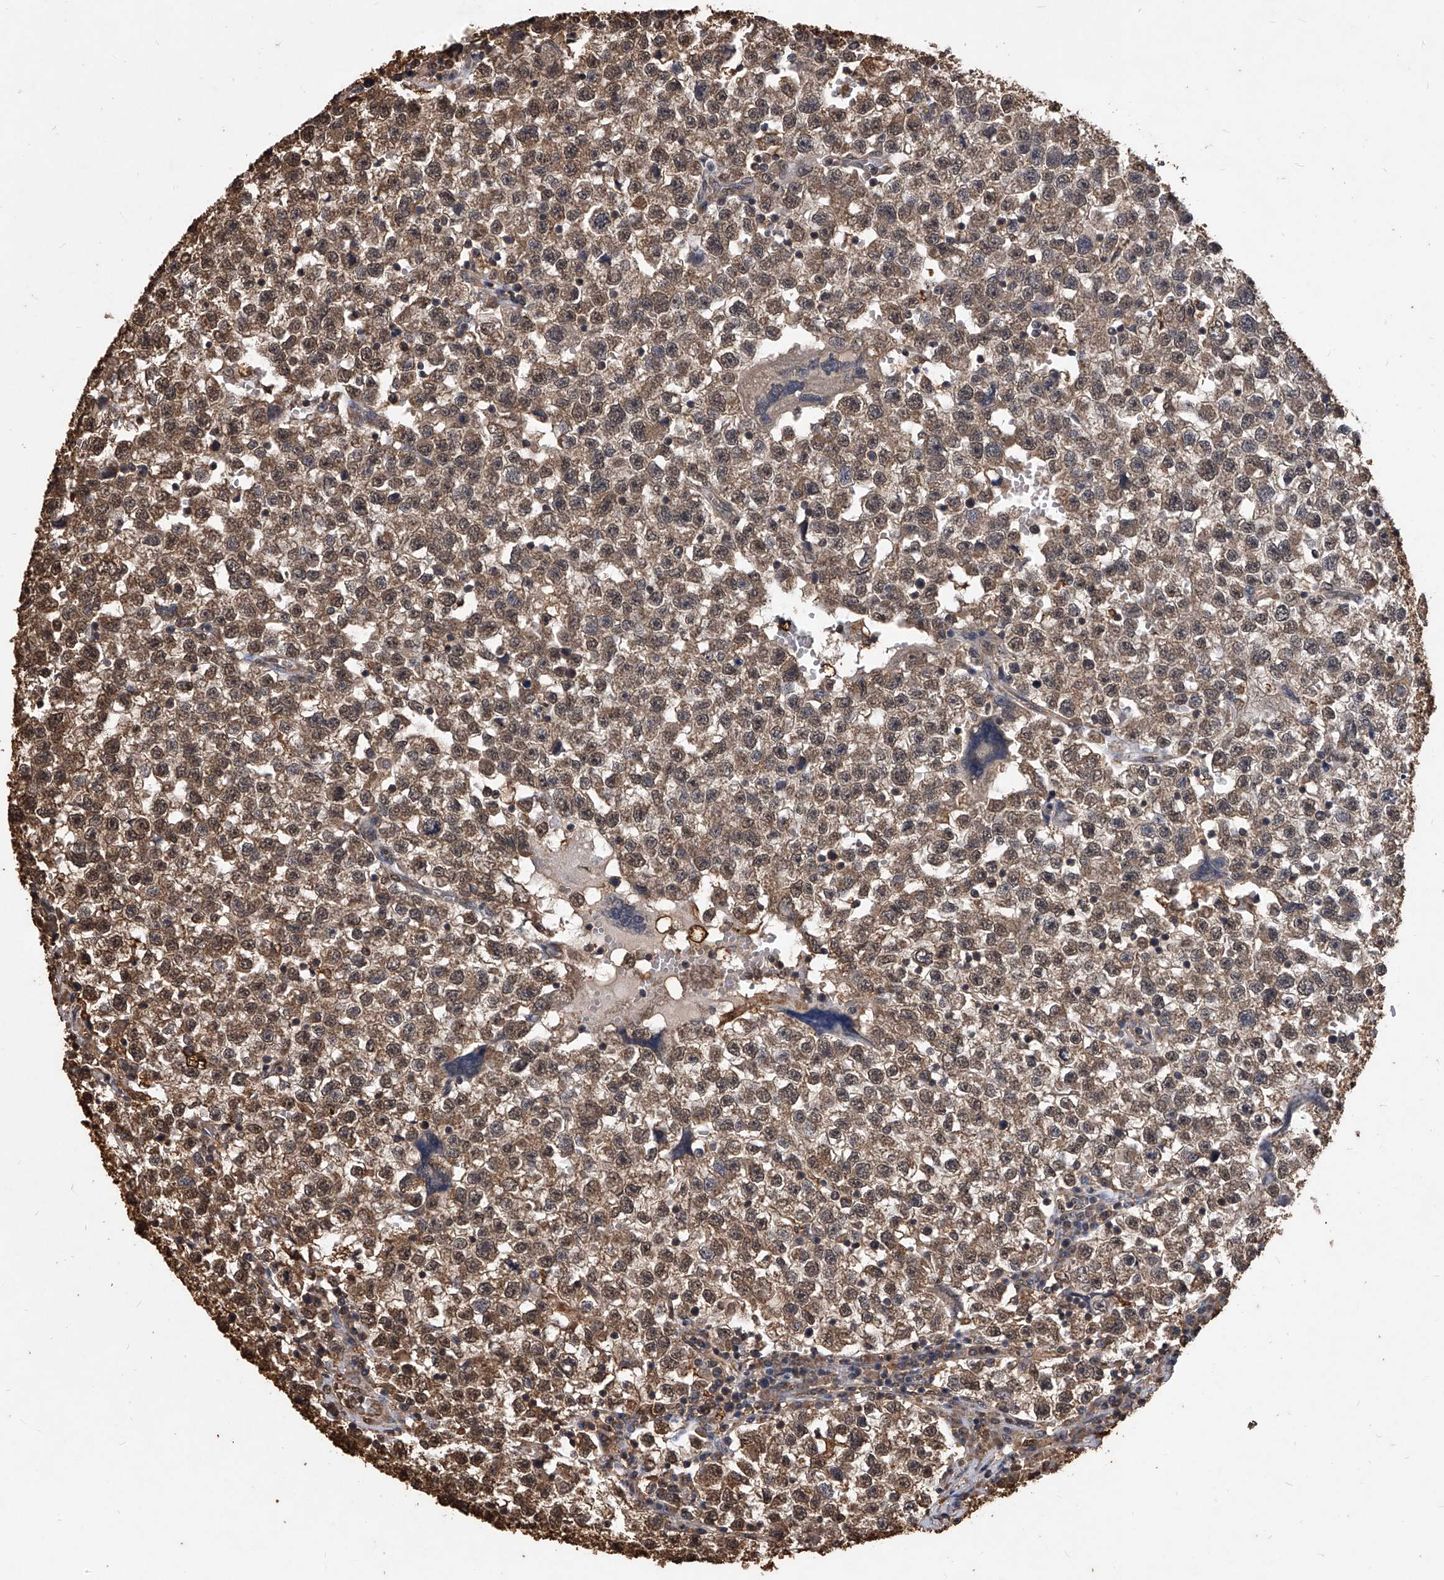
{"staining": {"intensity": "moderate", "quantity": ">75%", "location": "cytoplasmic/membranous,nuclear"}, "tissue": "testis cancer", "cell_type": "Tumor cells", "image_type": "cancer", "snomed": [{"axis": "morphology", "description": "Seminoma, NOS"}, {"axis": "topography", "description": "Testis"}], "caption": "Human testis seminoma stained for a protein (brown) exhibits moderate cytoplasmic/membranous and nuclear positive positivity in about >75% of tumor cells.", "gene": "FBXL4", "patient": {"sex": "male", "age": 22}}